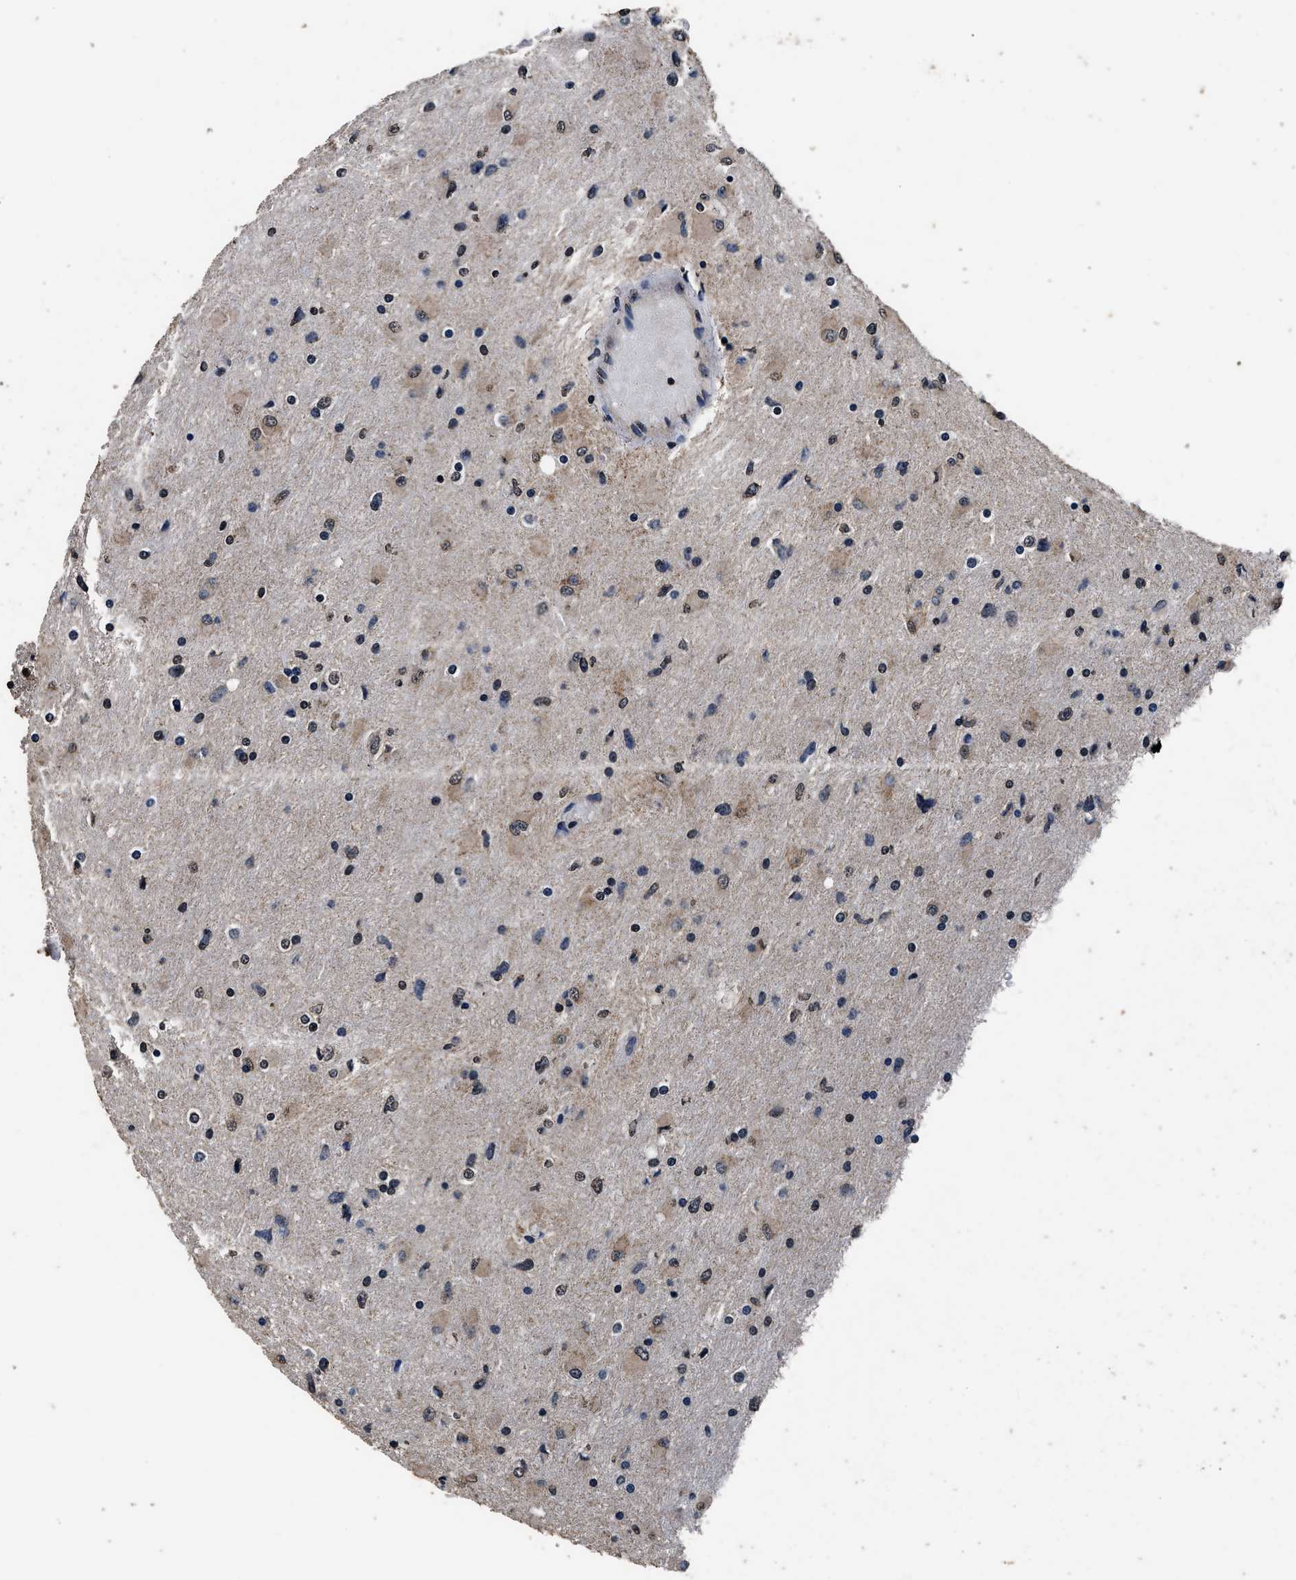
{"staining": {"intensity": "moderate", "quantity": "<25%", "location": "nuclear"}, "tissue": "glioma", "cell_type": "Tumor cells", "image_type": "cancer", "snomed": [{"axis": "morphology", "description": "Glioma, malignant, High grade"}, {"axis": "topography", "description": "Cerebral cortex"}], "caption": "Protein analysis of malignant high-grade glioma tissue shows moderate nuclear expression in approximately <25% of tumor cells.", "gene": "CSTF1", "patient": {"sex": "female", "age": 36}}